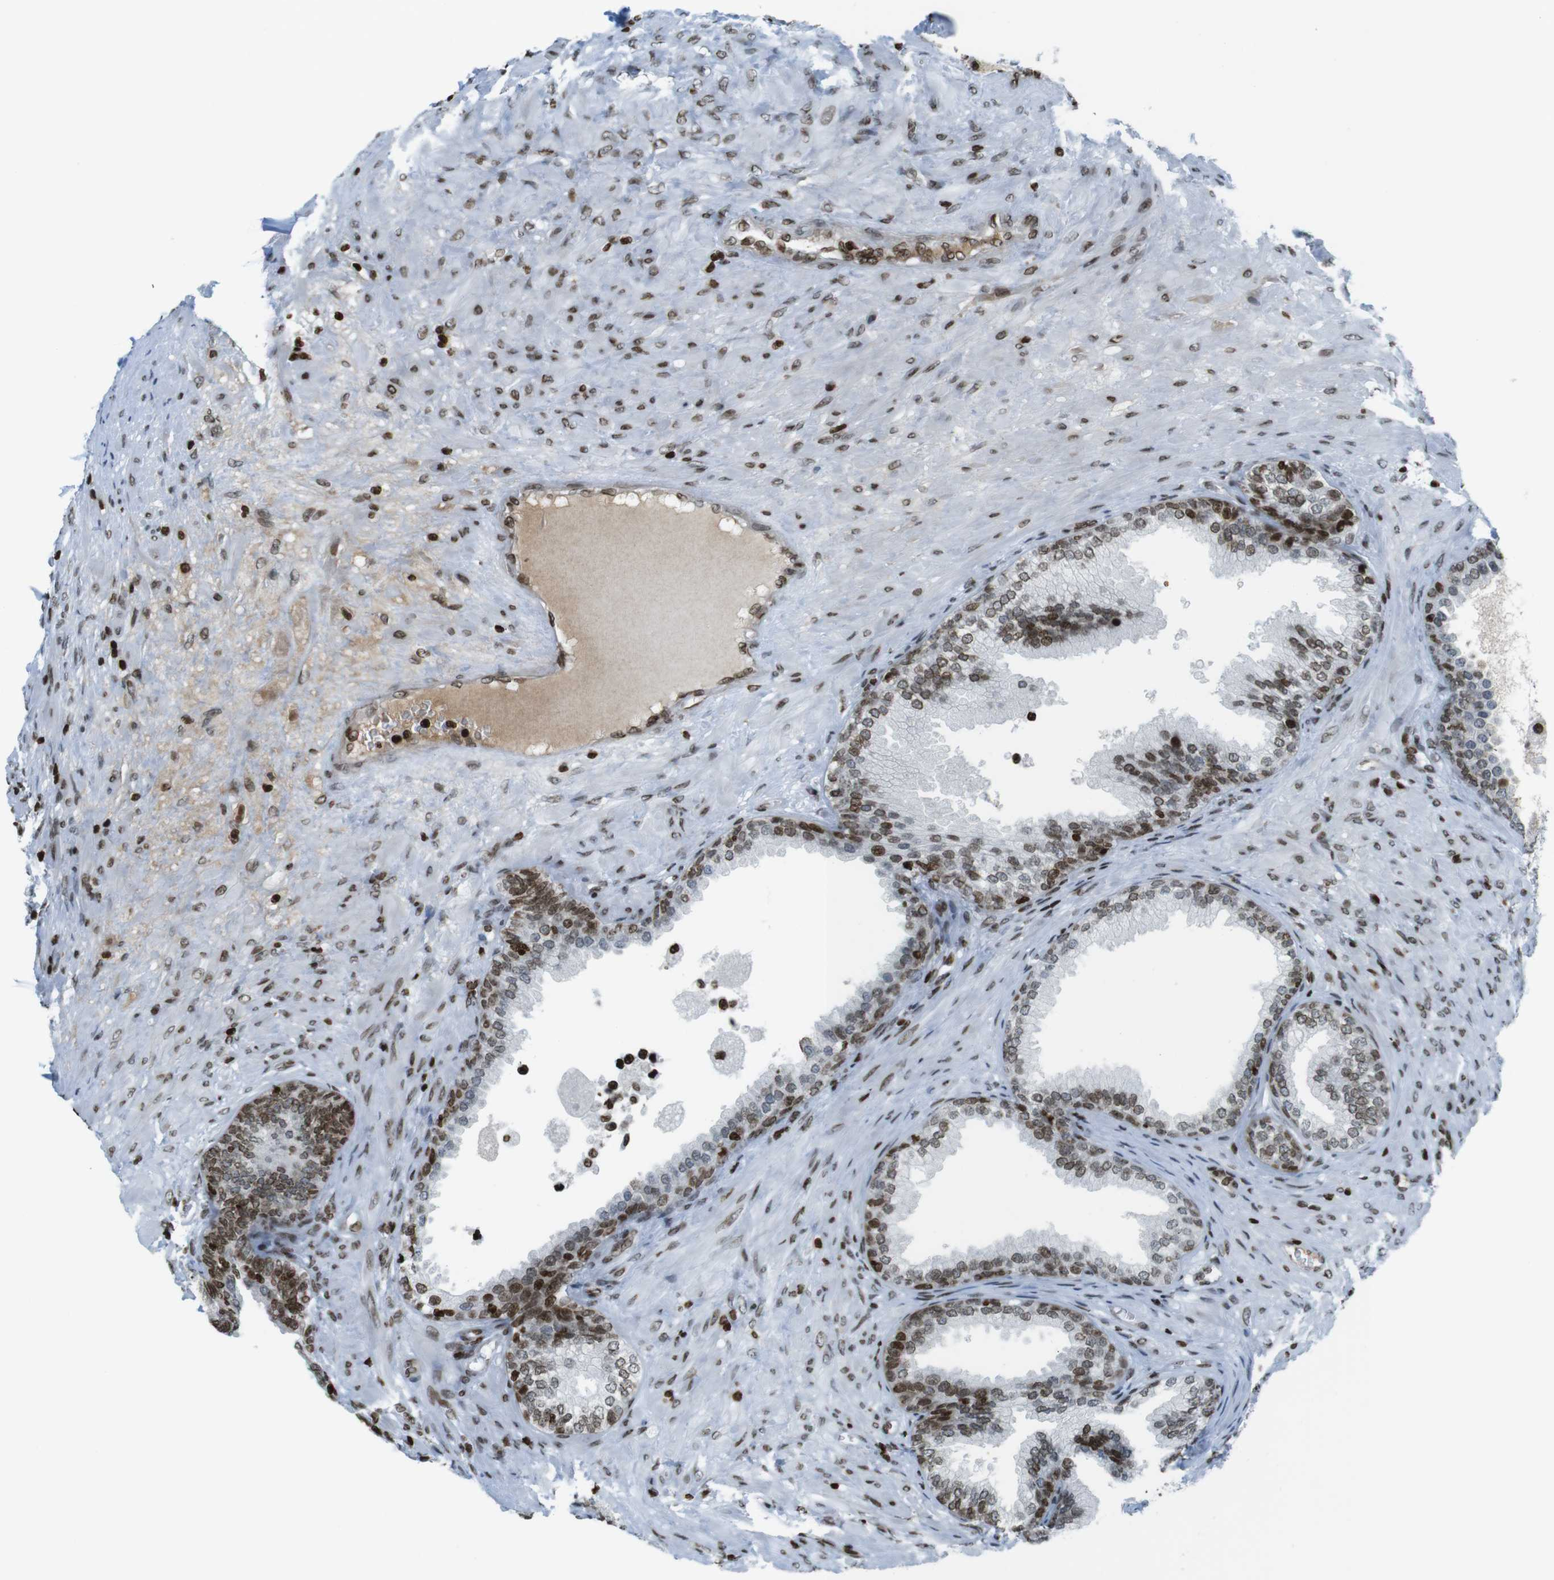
{"staining": {"intensity": "moderate", "quantity": "25%-75%", "location": "nuclear"}, "tissue": "prostate", "cell_type": "Glandular cells", "image_type": "normal", "snomed": [{"axis": "morphology", "description": "Normal tissue, NOS"}, {"axis": "topography", "description": "Prostate"}], "caption": "DAB immunohistochemical staining of normal human prostate shows moderate nuclear protein expression in approximately 25%-75% of glandular cells. The staining was performed using DAB (3,3'-diaminobenzidine), with brown indicating positive protein expression. Nuclei are stained blue with hematoxylin.", "gene": "H2AC8", "patient": {"sex": "male", "age": 76}}